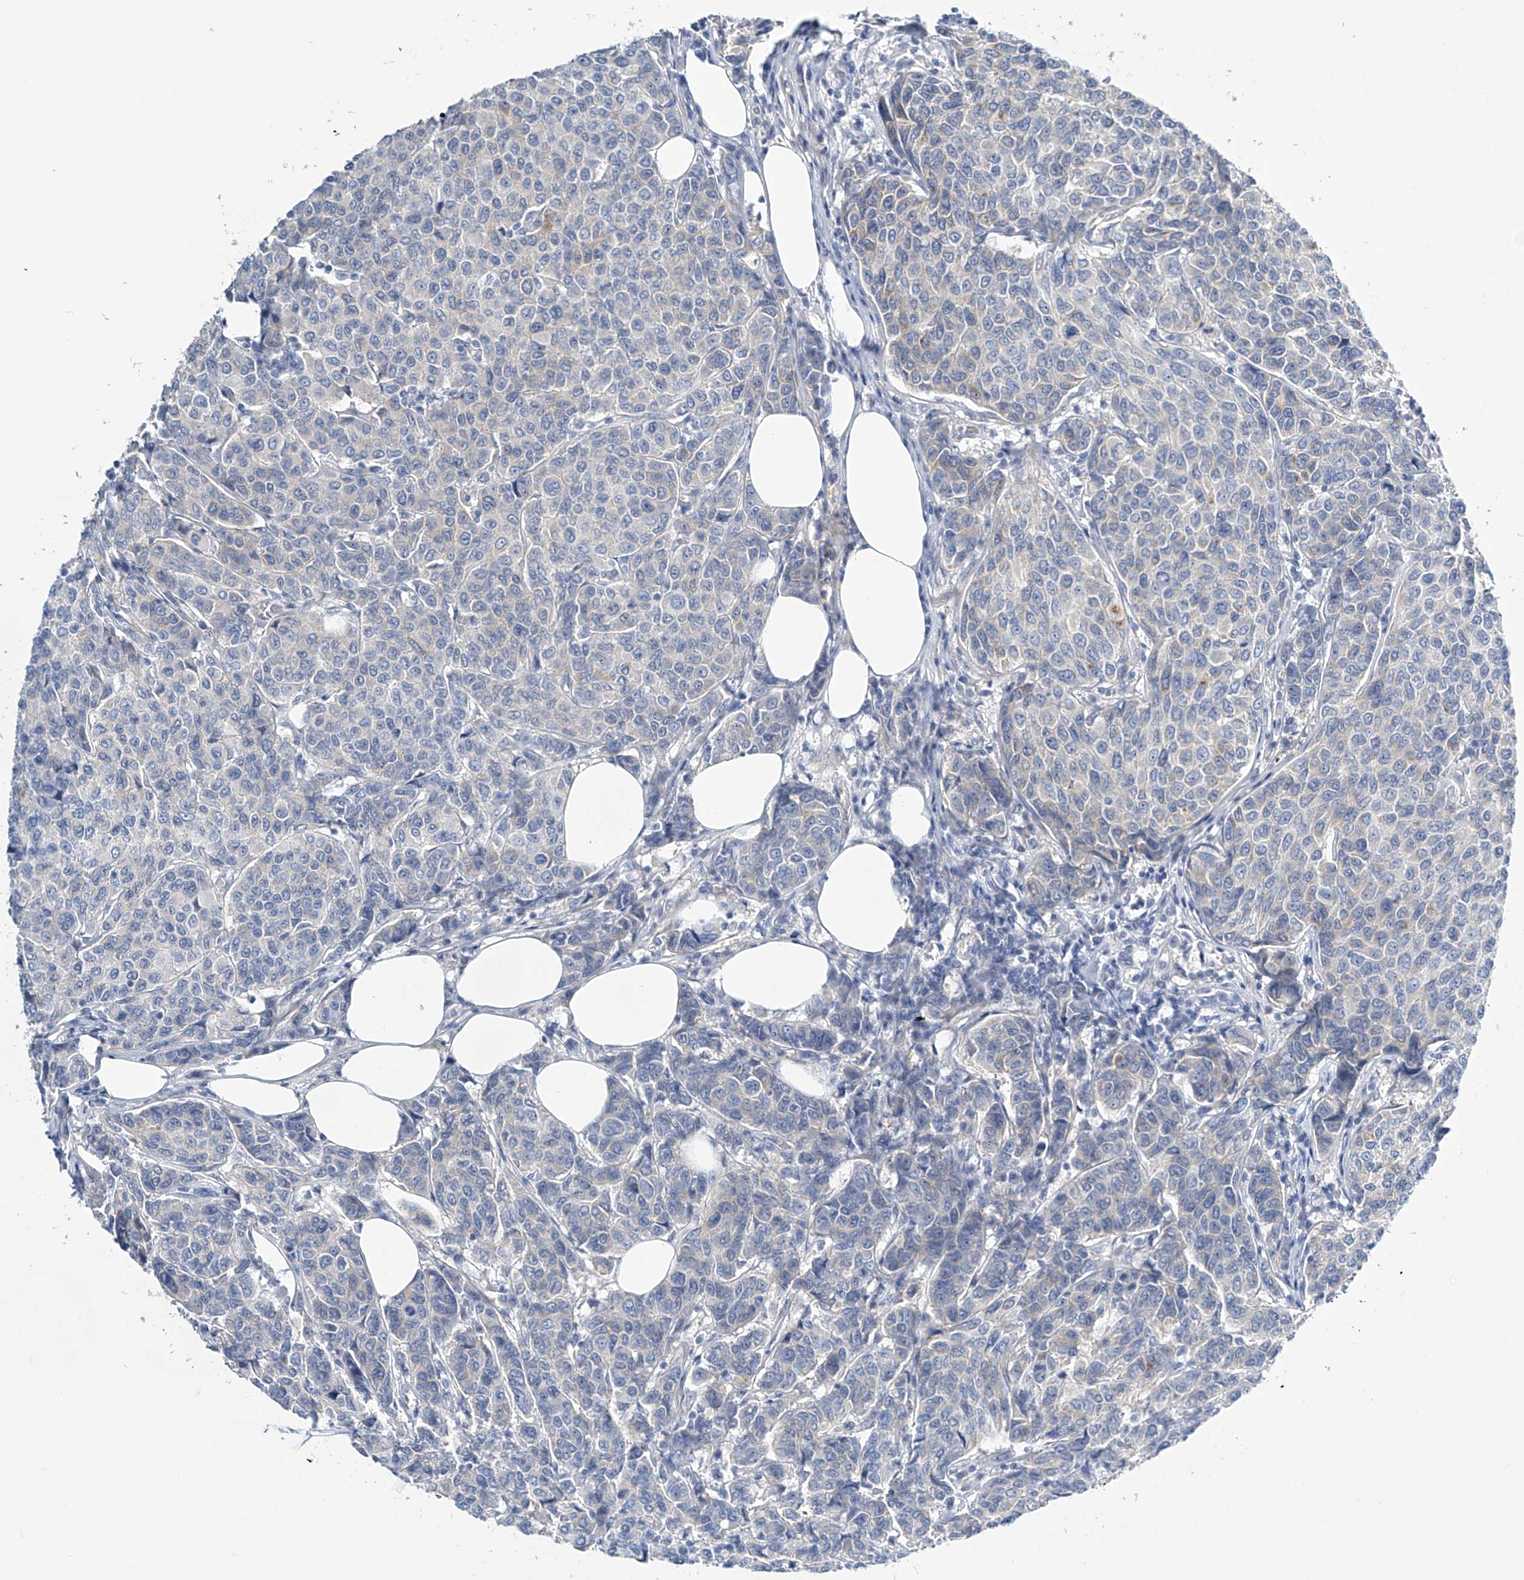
{"staining": {"intensity": "weak", "quantity": "<25%", "location": "cytoplasmic/membranous"}, "tissue": "breast cancer", "cell_type": "Tumor cells", "image_type": "cancer", "snomed": [{"axis": "morphology", "description": "Duct carcinoma"}, {"axis": "topography", "description": "Breast"}], "caption": "Image shows no significant protein positivity in tumor cells of breast cancer (infiltrating ductal carcinoma).", "gene": "TRIM60", "patient": {"sex": "female", "age": 55}}